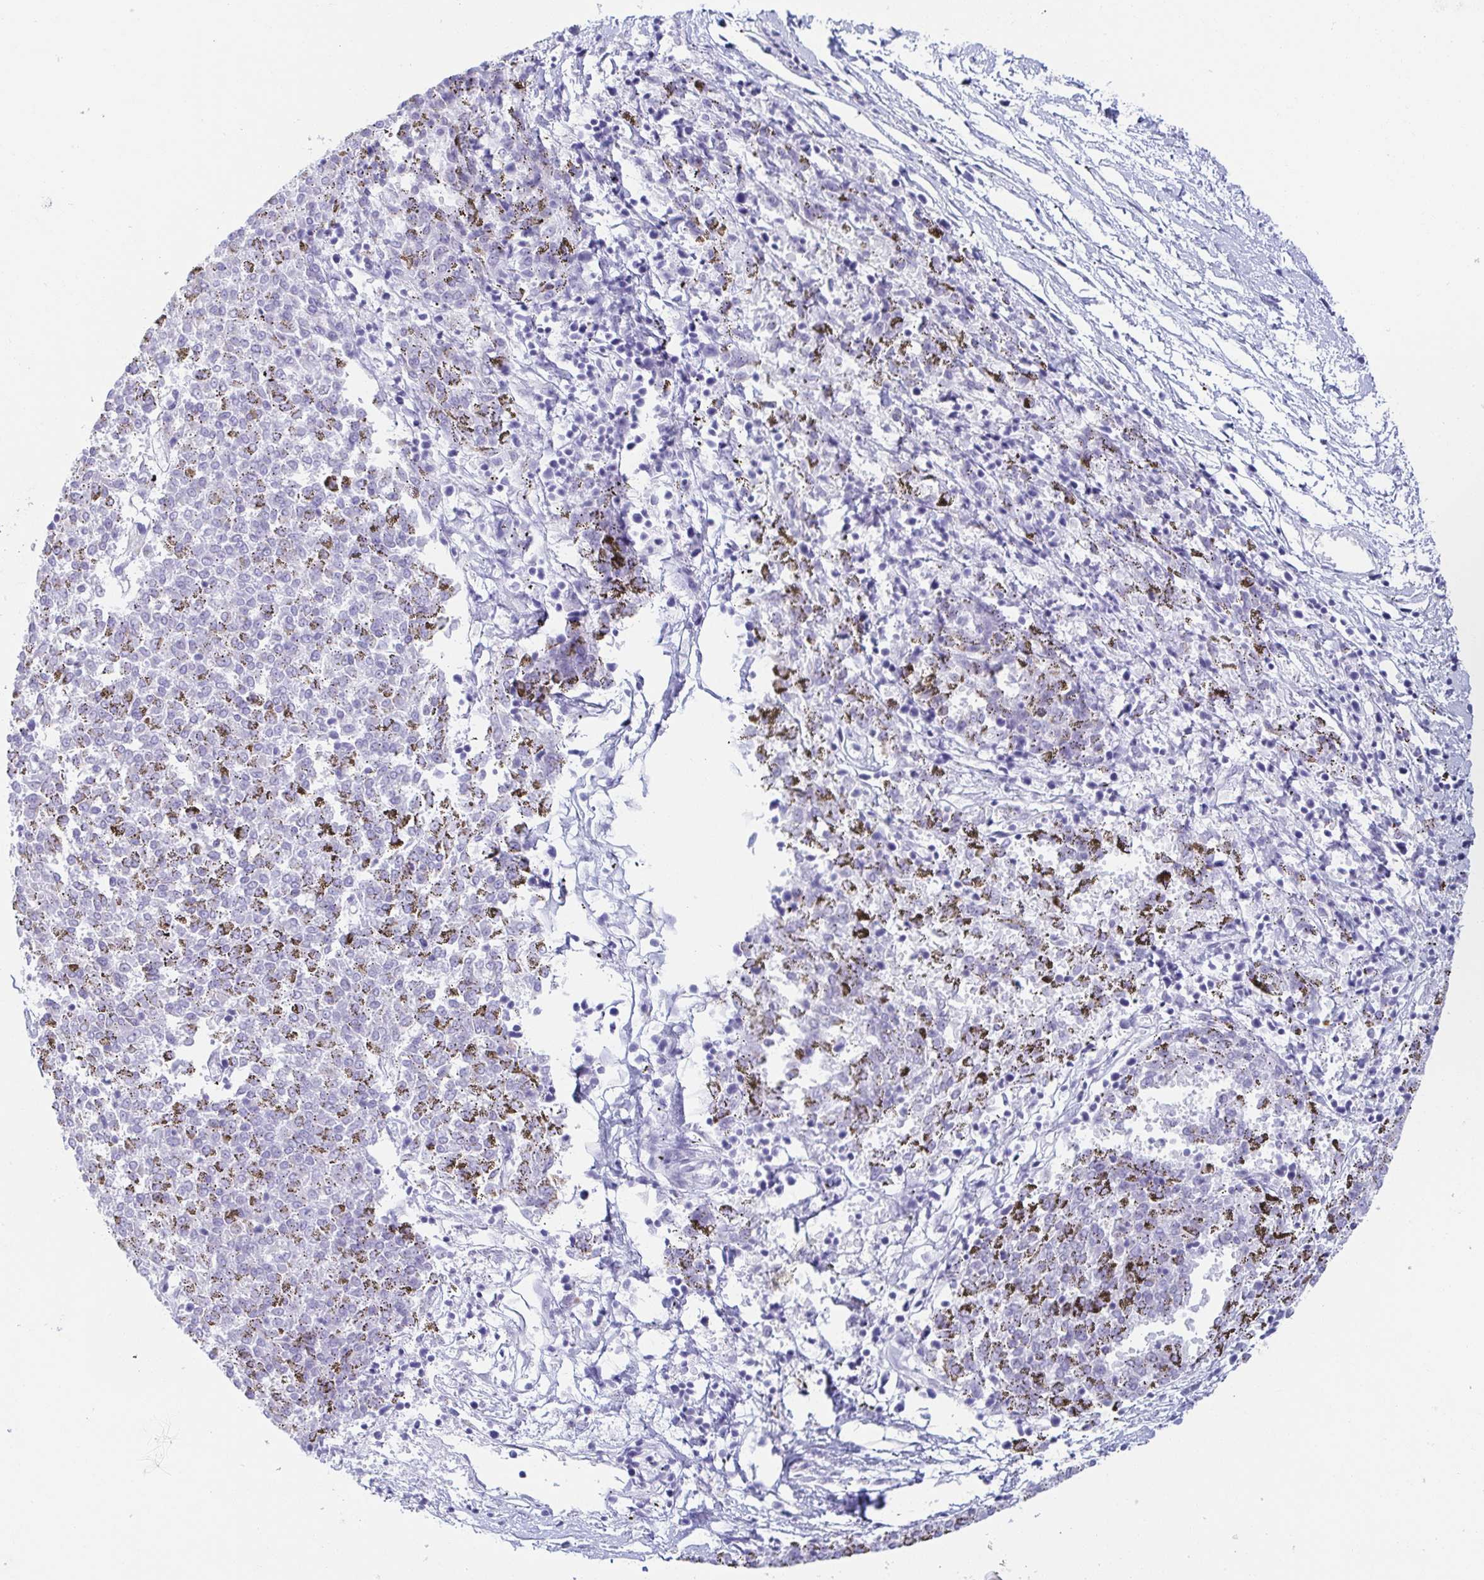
{"staining": {"intensity": "negative", "quantity": "none", "location": "none"}, "tissue": "melanoma", "cell_type": "Tumor cells", "image_type": "cancer", "snomed": [{"axis": "morphology", "description": "Malignant melanoma, NOS"}, {"axis": "topography", "description": "Skin"}], "caption": "Protein analysis of malignant melanoma shows no significant positivity in tumor cells. (Stains: DAB immunohistochemistry (IHC) with hematoxylin counter stain, Microscopy: brightfield microscopy at high magnification).", "gene": "ZG16B", "patient": {"sex": "female", "age": 72}}